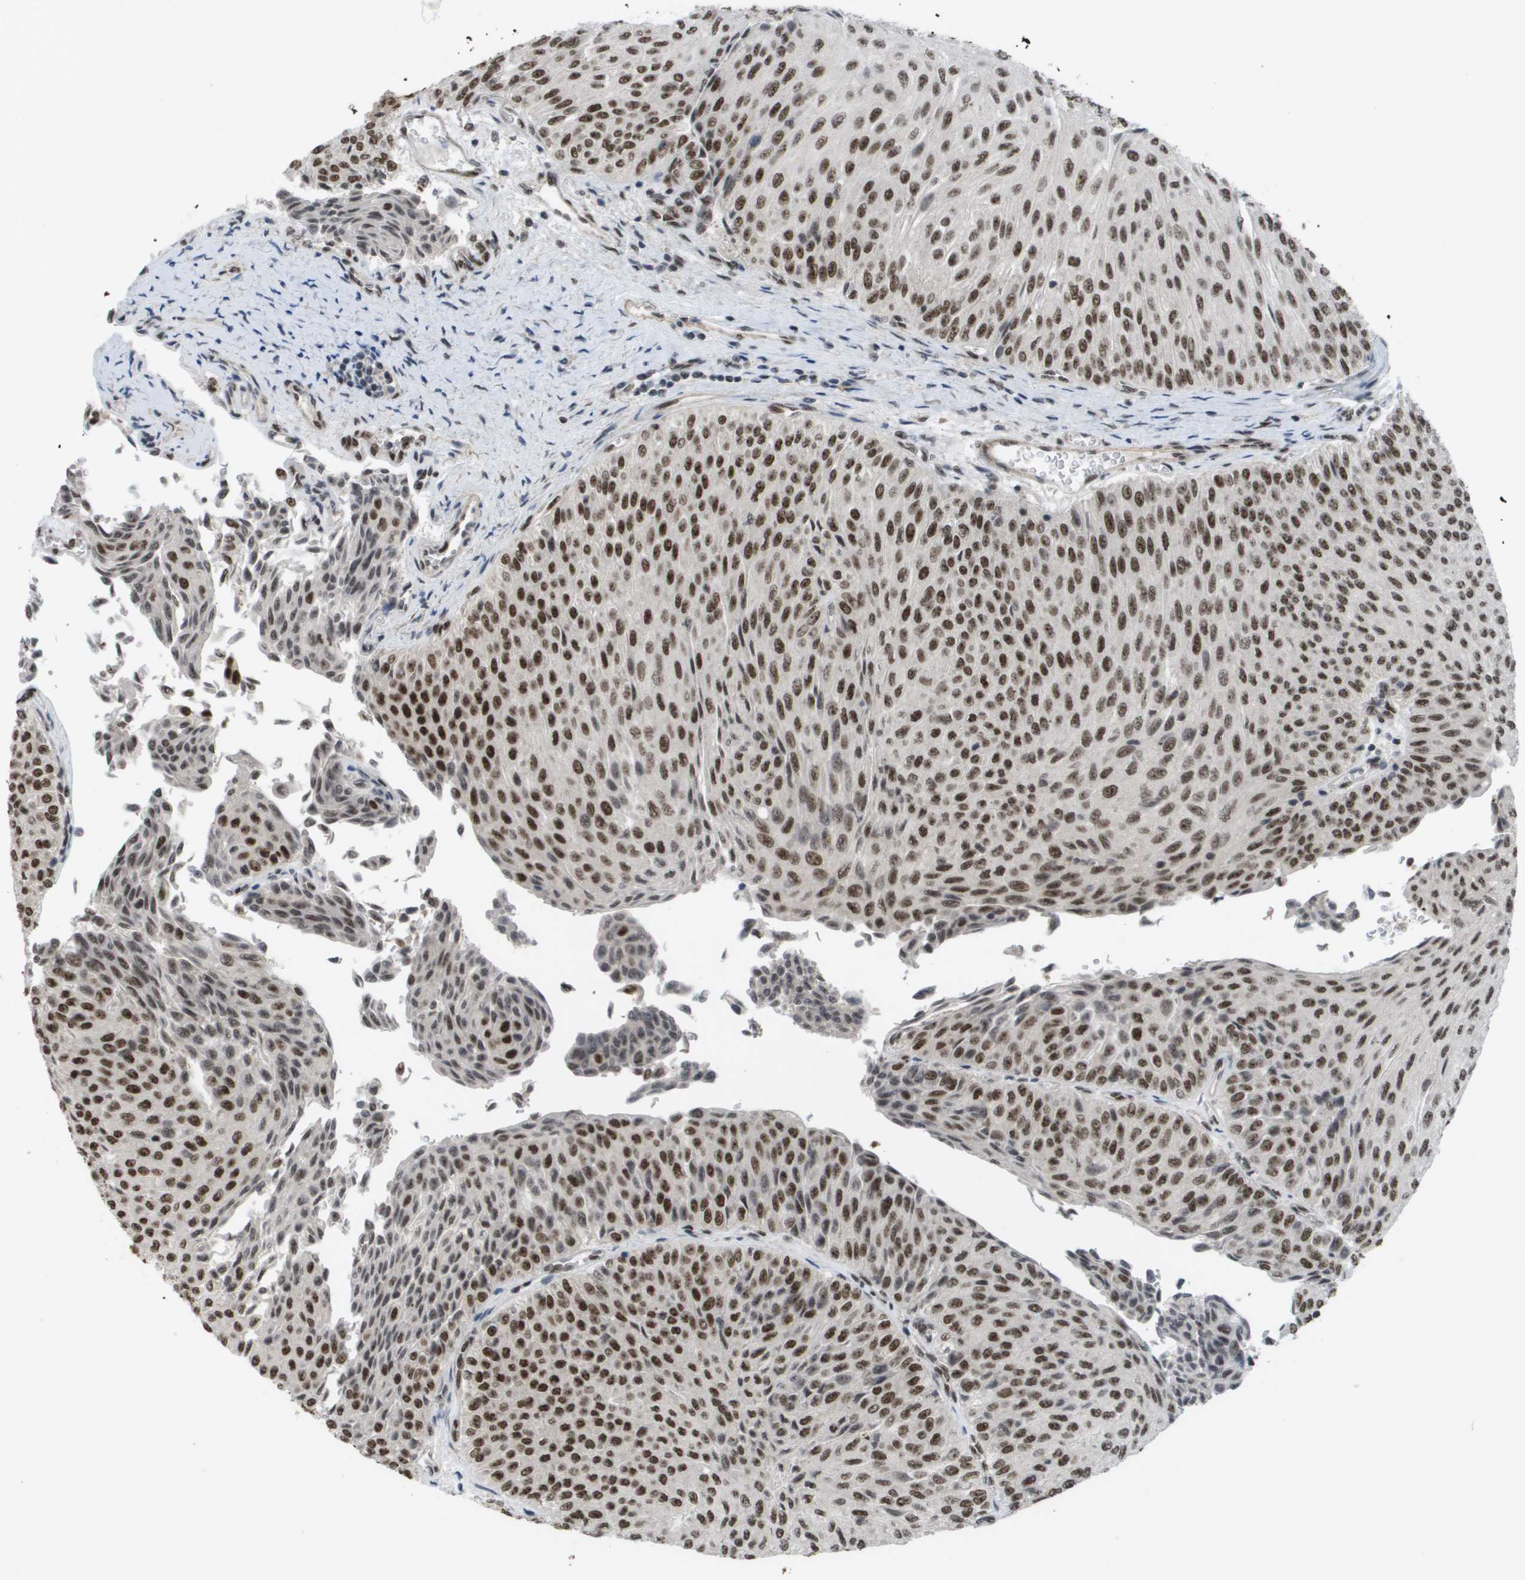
{"staining": {"intensity": "strong", "quantity": ">75%", "location": "nuclear"}, "tissue": "urothelial cancer", "cell_type": "Tumor cells", "image_type": "cancer", "snomed": [{"axis": "morphology", "description": "Urothelial carcinoma, Low grade"}, {"axis": "topography", "description": "Urinary bladder"}], "caption": "Tumor cells demonstrate strong nuclear staining in about >75% of cells in urothelial carcinoma (low-grade). (Stains: DAB (3,3'-diaminobenzidine) in brown, nuclei in blue, Microscopy: brightfield microscopy at high magnification).", "gene": "CDT1", "patient": {"sex": "male", "age": 78}}